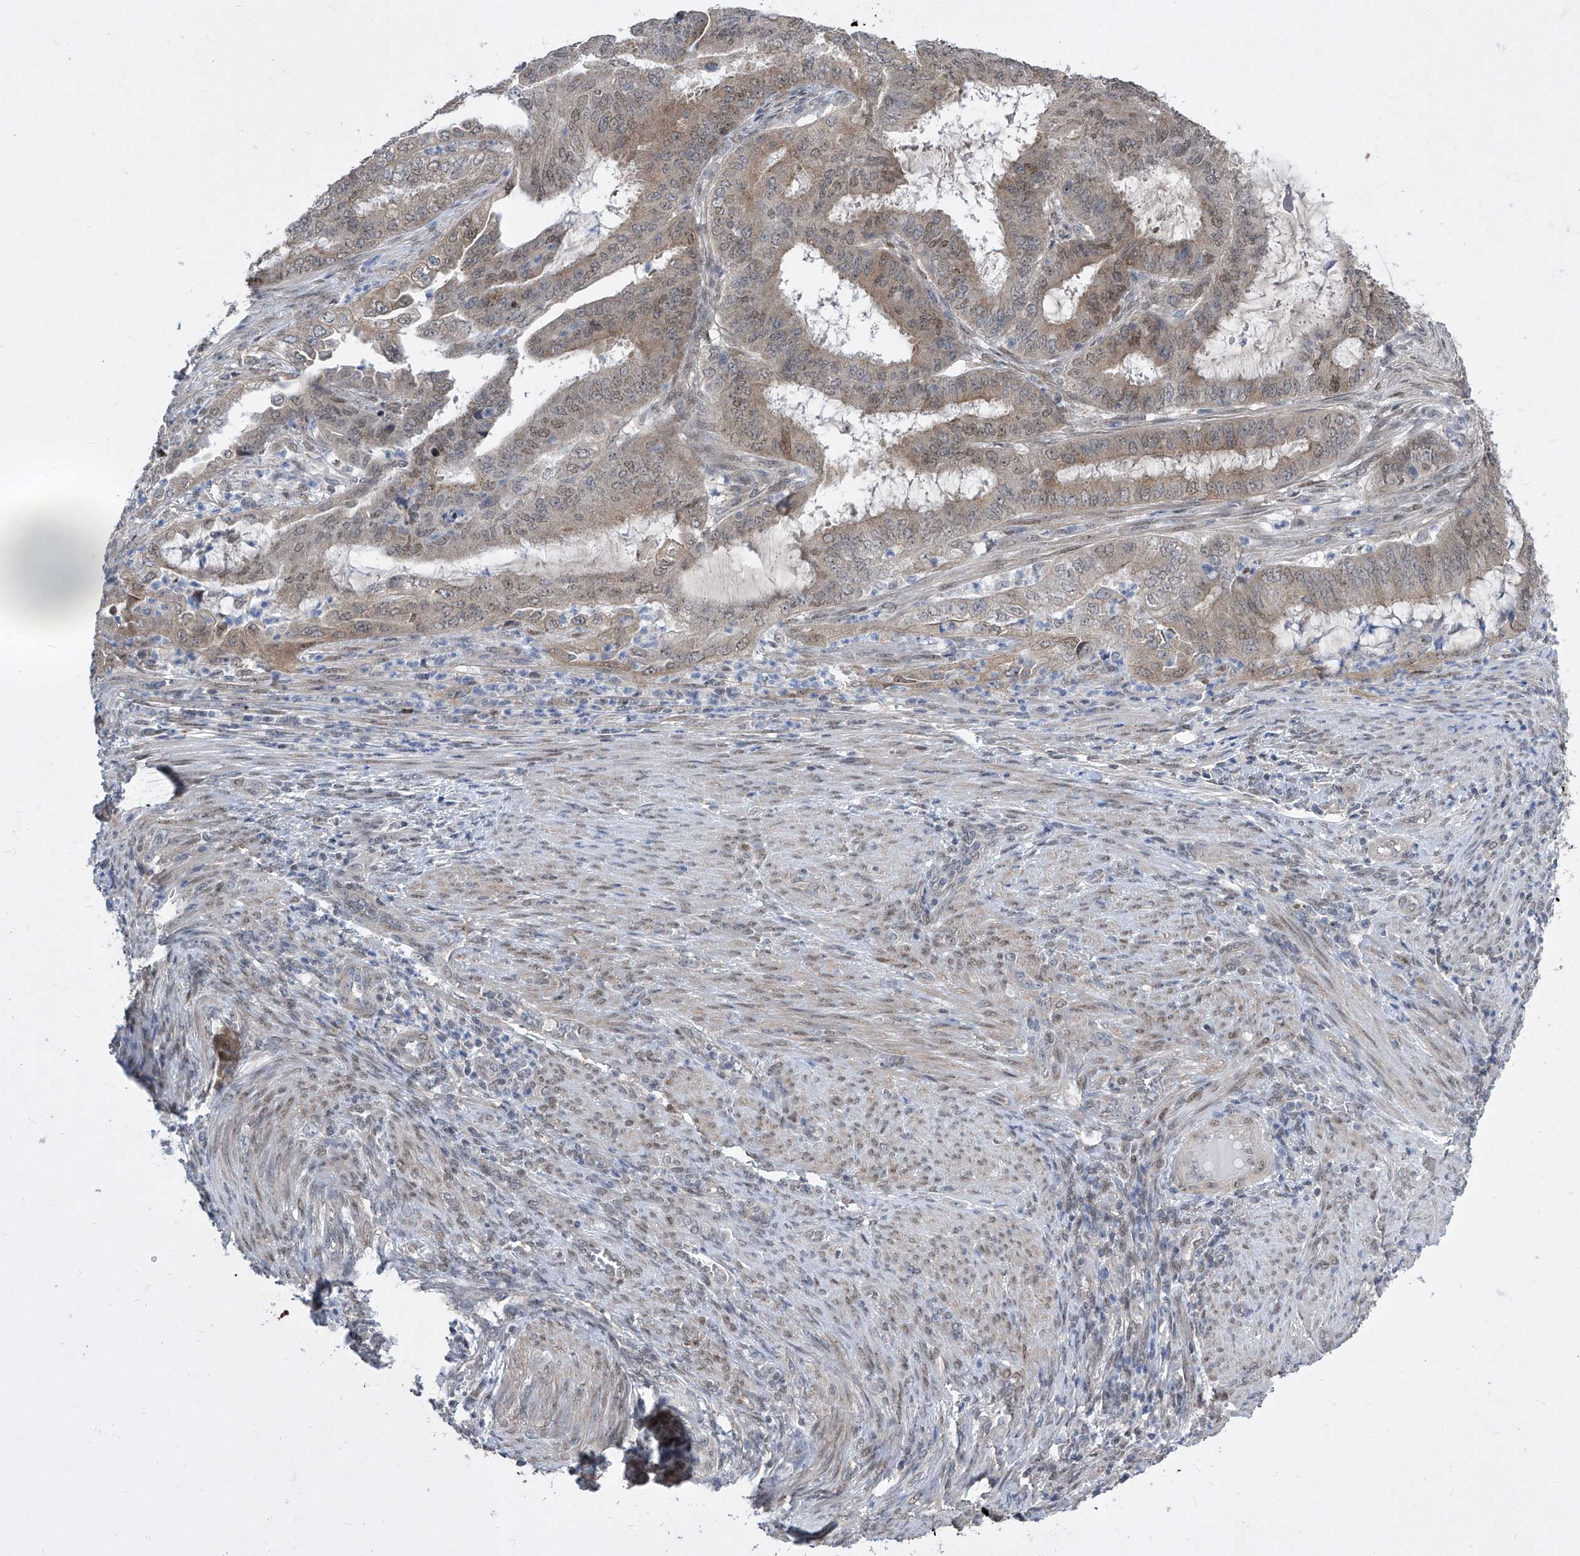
{"staining": {"intensity": "weak", "quantity": "25%-75%", "location": "cytoplasmic/membranous"}, "tissue": "endometrial cancer", "cell_type": "Tumor cells", "image_type": "cancer", "snomed": [{"axis": "morphology", "description": "Adenocarcinoma, NOS"}, {"axis": "topography", "description": "Endometrium"}], "caption": "Endometrial cancer stained with immunohistochemistry reveals weak cytoplasmic/membranous staining in approximately 25%-75% of tumor cells.", "gene": "CETN2", "patient": {"sex": "female", "age": 51}}